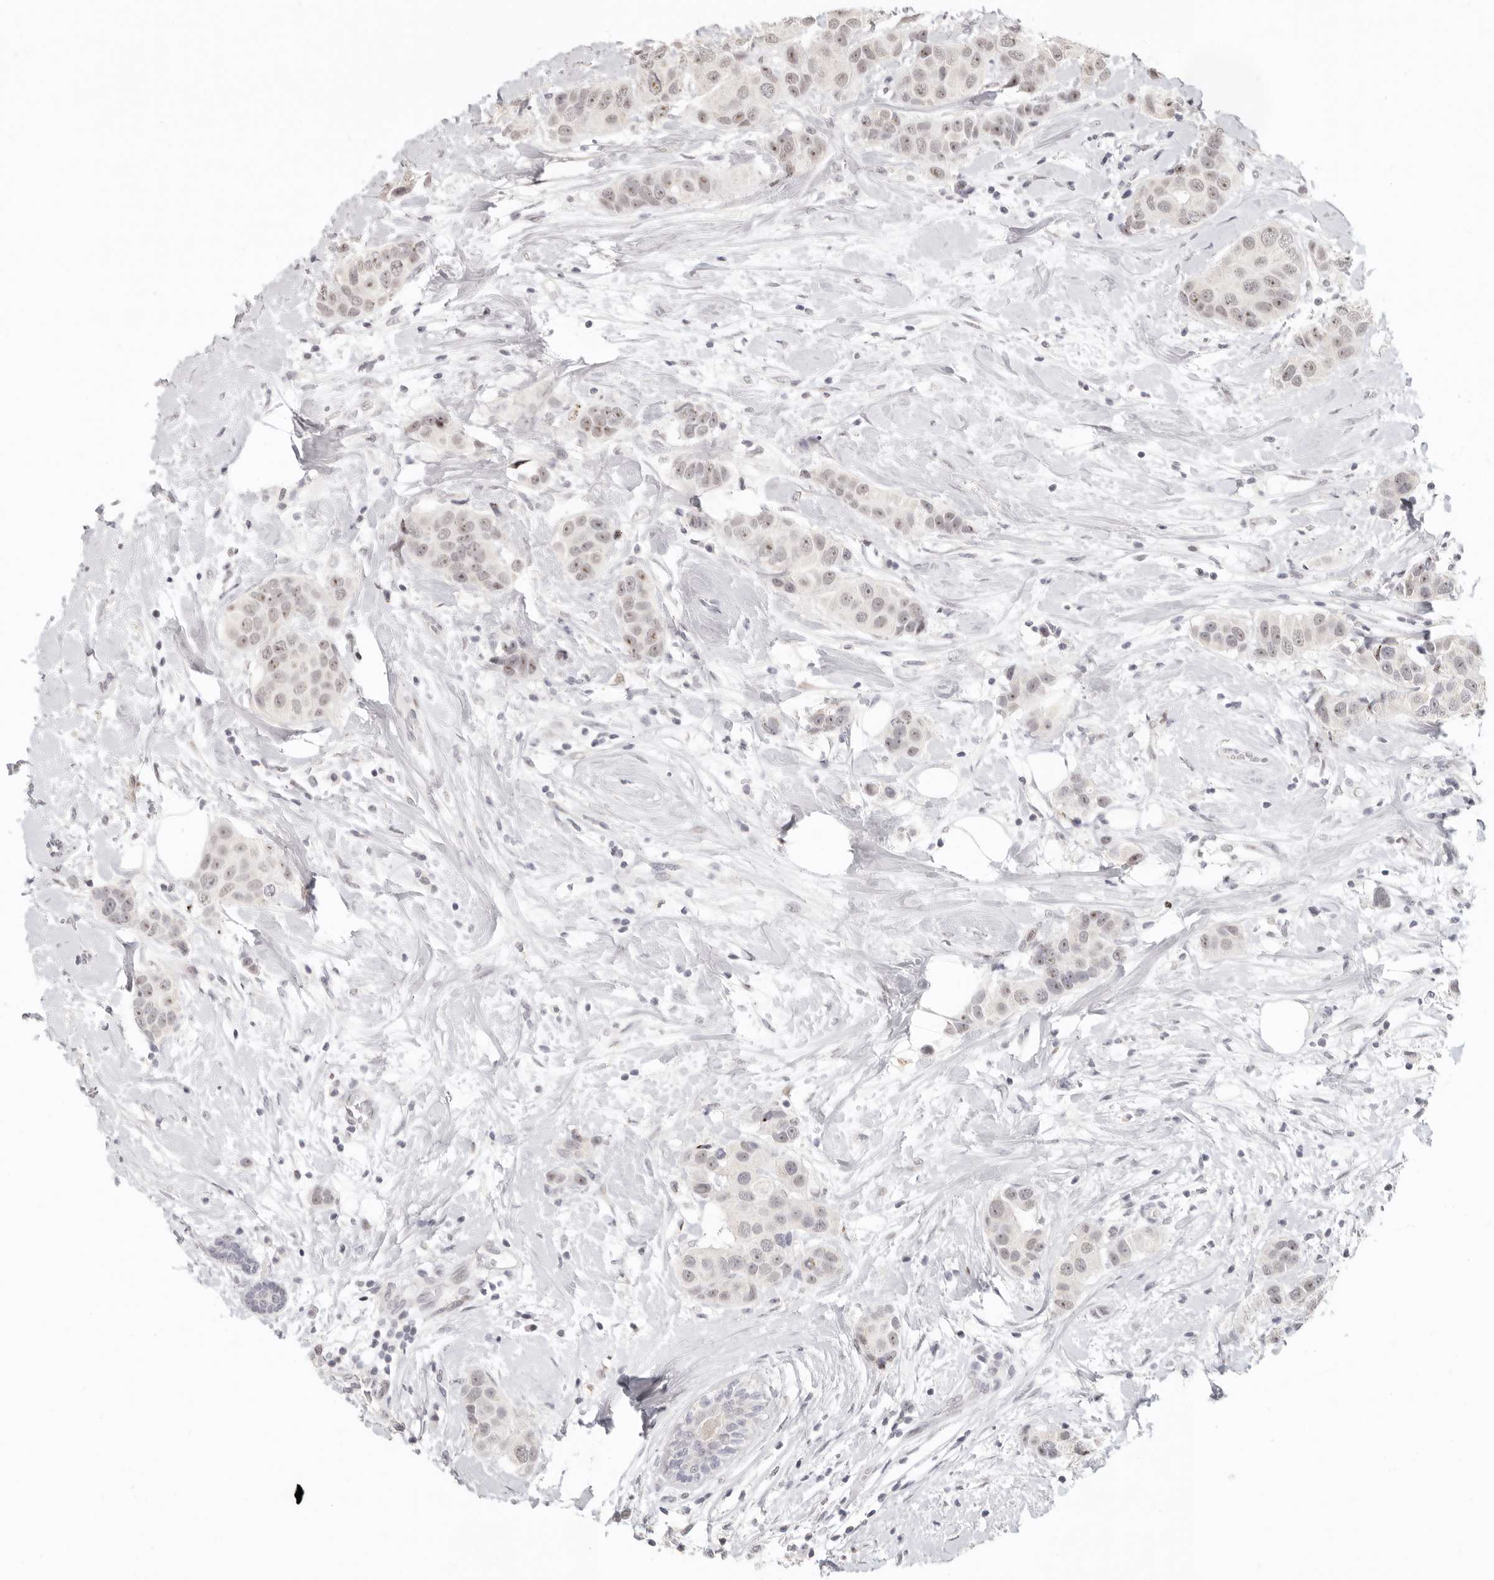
{"staining": {"intensity": "weak", "quantity": "25%-75%", "location": "nuclear"}, "tissue": "breast cancer", "cell_type": "Tumor cells", "image_type": "cancer", "snomed": [{"axis": "morphology", "description": "Normal tissue, NOS"}, {"axis": "morphology", "description": "Duct carcinoma"}, {"axis": "topography", "description": "Breast"}], "caption": "A brown stain highlights weak nuclear positivity of a protein in human breast invasive ductal carcinoma tumor cells. (Brightfield microscopy of DAB IHC at high magnification).", "gene": "GPBP1L1", "patient": {"sex": "female", "age": 39}}